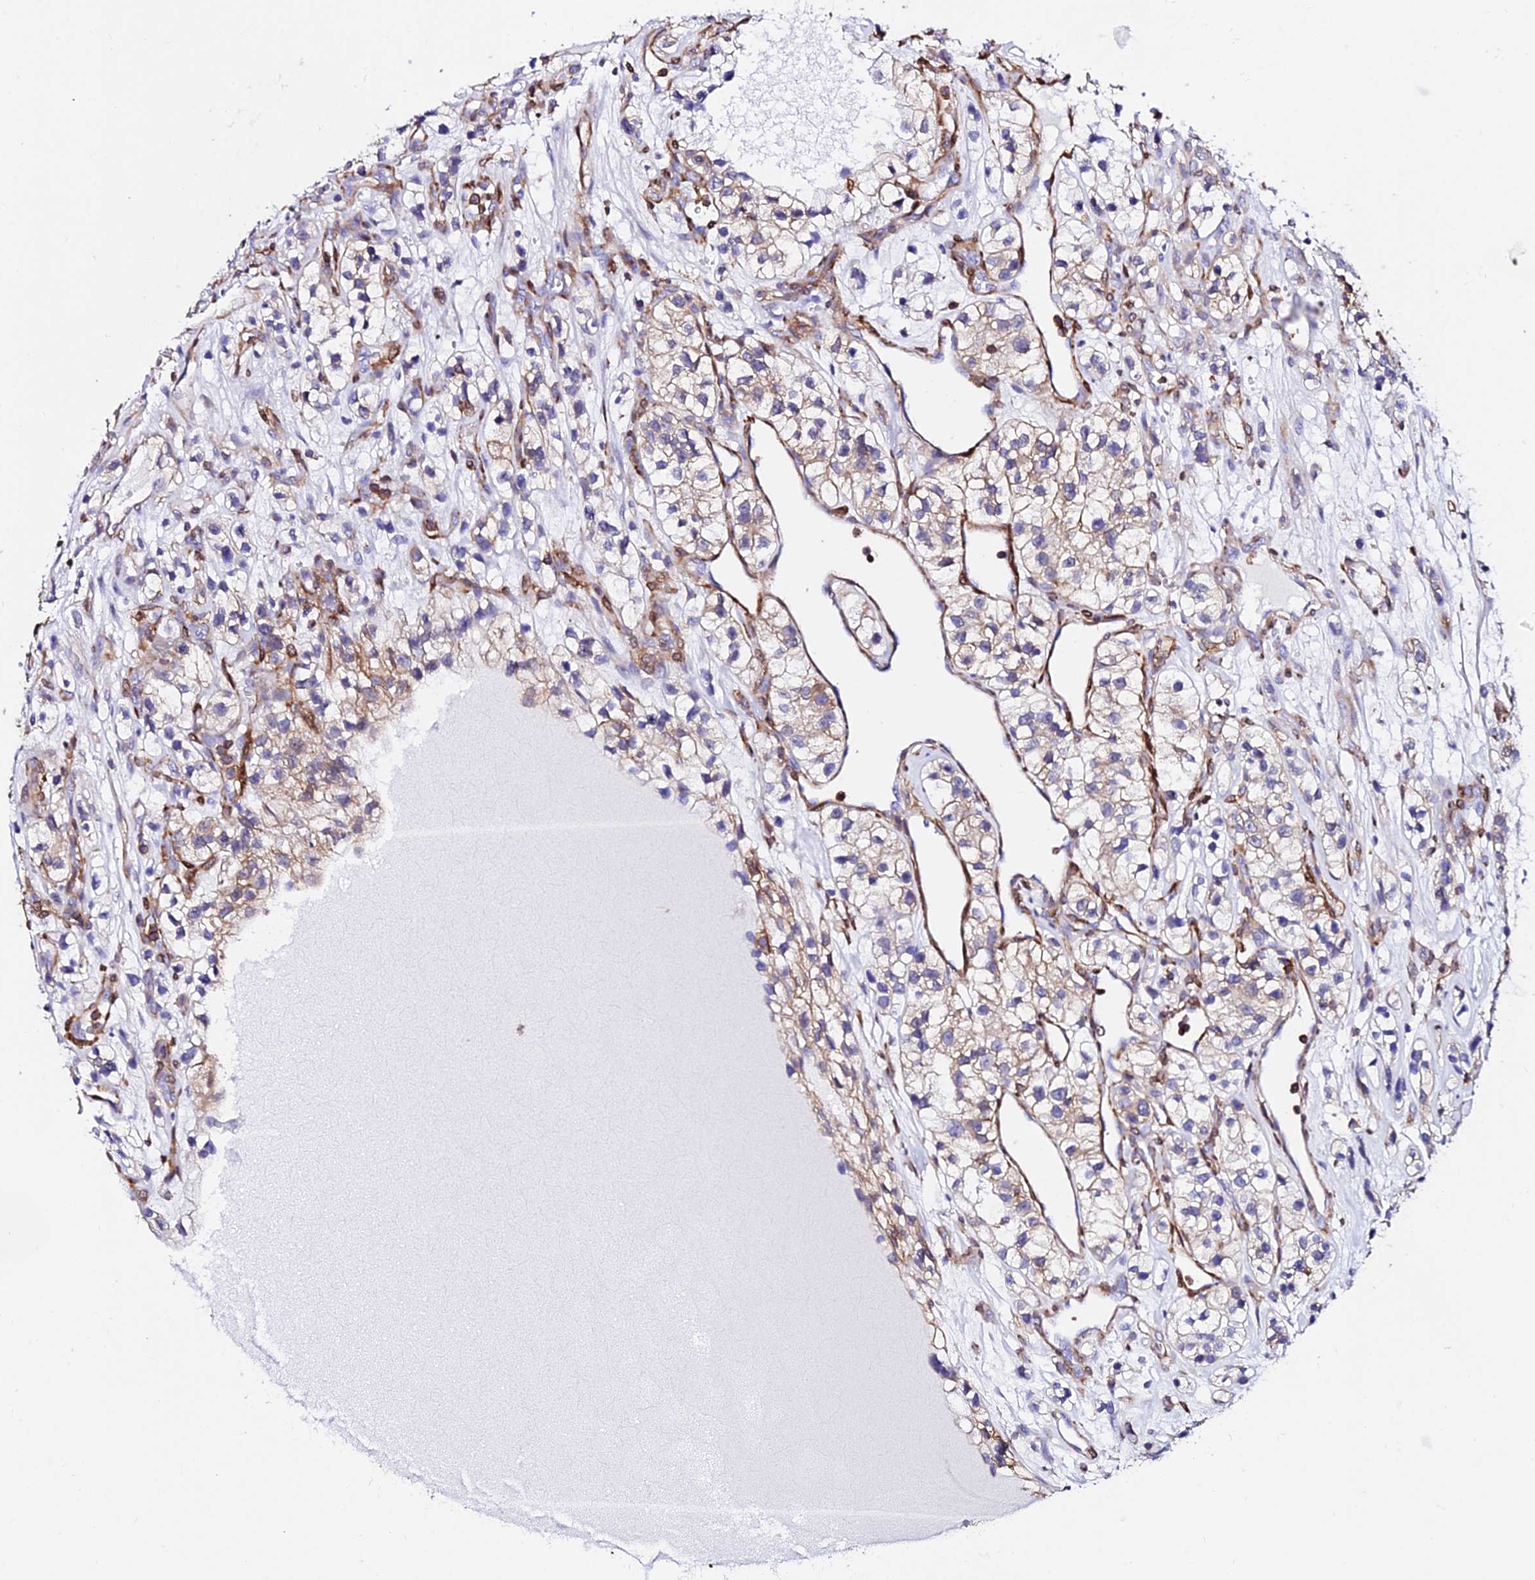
{"staining": {"intensity": "weak", "quantity": "25%-75%", "location": "cytoplasmic/membranous"}, "tissue": "renal cancer", "cell_type": "Tumor cells", "image_type": "cancer", "snomed": [{"axis": "morphology", "description": "Adenocarcinoma, NOS"}, {"axis": "topography", "description": "Kidney"}], "caption": "This photomicrograph shows immunohistochemistry (IHC) staining of renal cancer, with low weak cytoplasmic/membranous expression in about 25%-75% of tumor cells.", "gene": "CSRP1", "patient": {"sex": "female", "age": 57}}